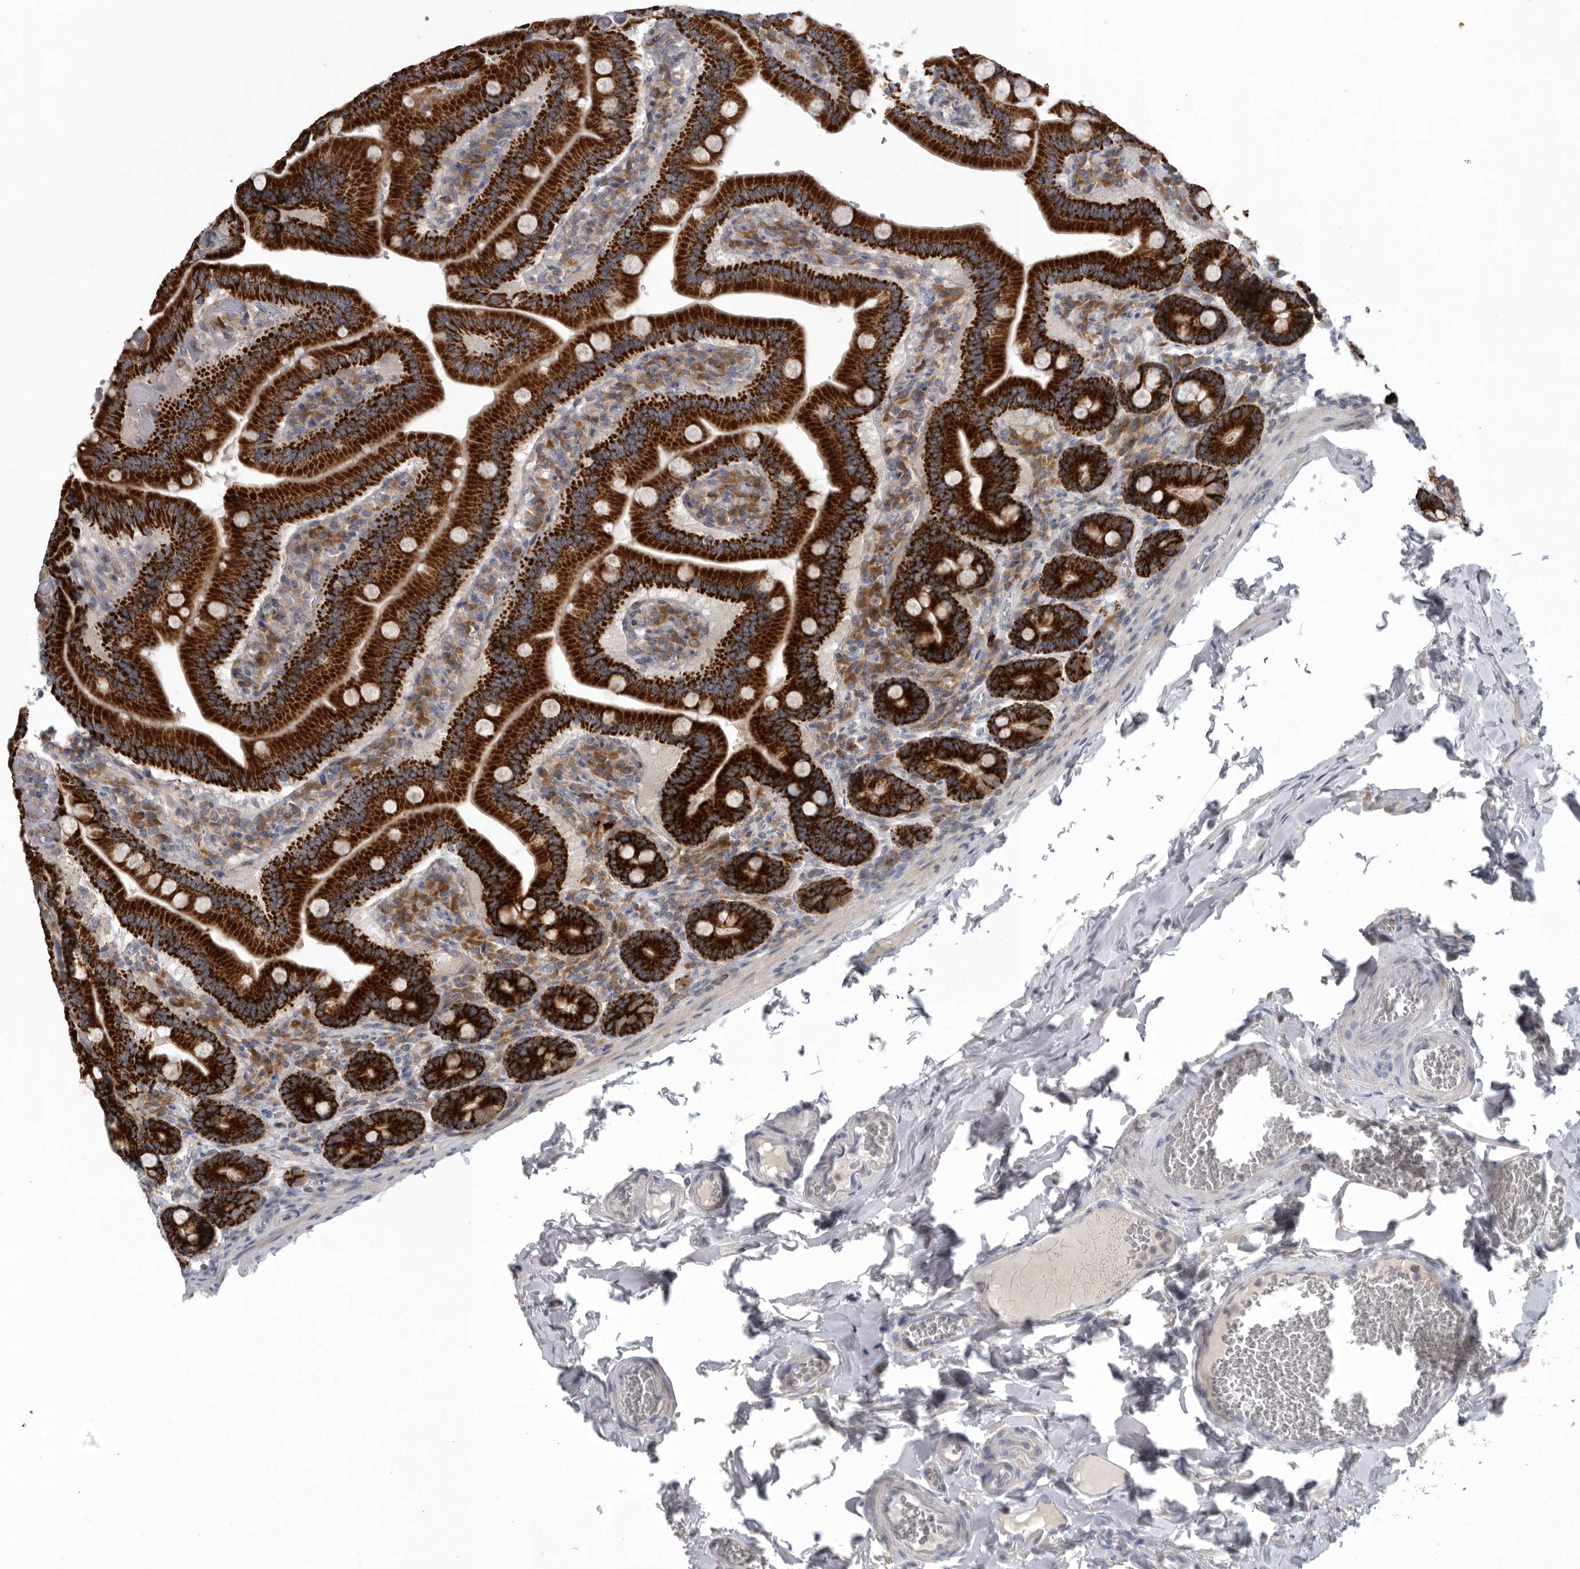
{"staining": {"intensity": "strong", "quantity": ">75%", "location": "cytoplasmic/membranous"}, "tissue": "duodenum", "cell_type": "Glandular cells", "image_type": "normal", "snomed": [{"axis": "morphology", "description": "Normal tissue, NOS"}, {"axis": "topography", "description": "Duodenum"}], "caption": "Immunohistochemistry of benign human duodenum demonstrates high levels of strong cytoplasmic/membranous positivity in approximately >75% of glandular cells. The protein is stained brown, and the nuclei are stained in blue (DAB (3,3'-diaminobenzidine) IHC with brightfield microscopy, high magnification).", "gene": "USP24", "patient": {"sex": "female", "age": 62}}